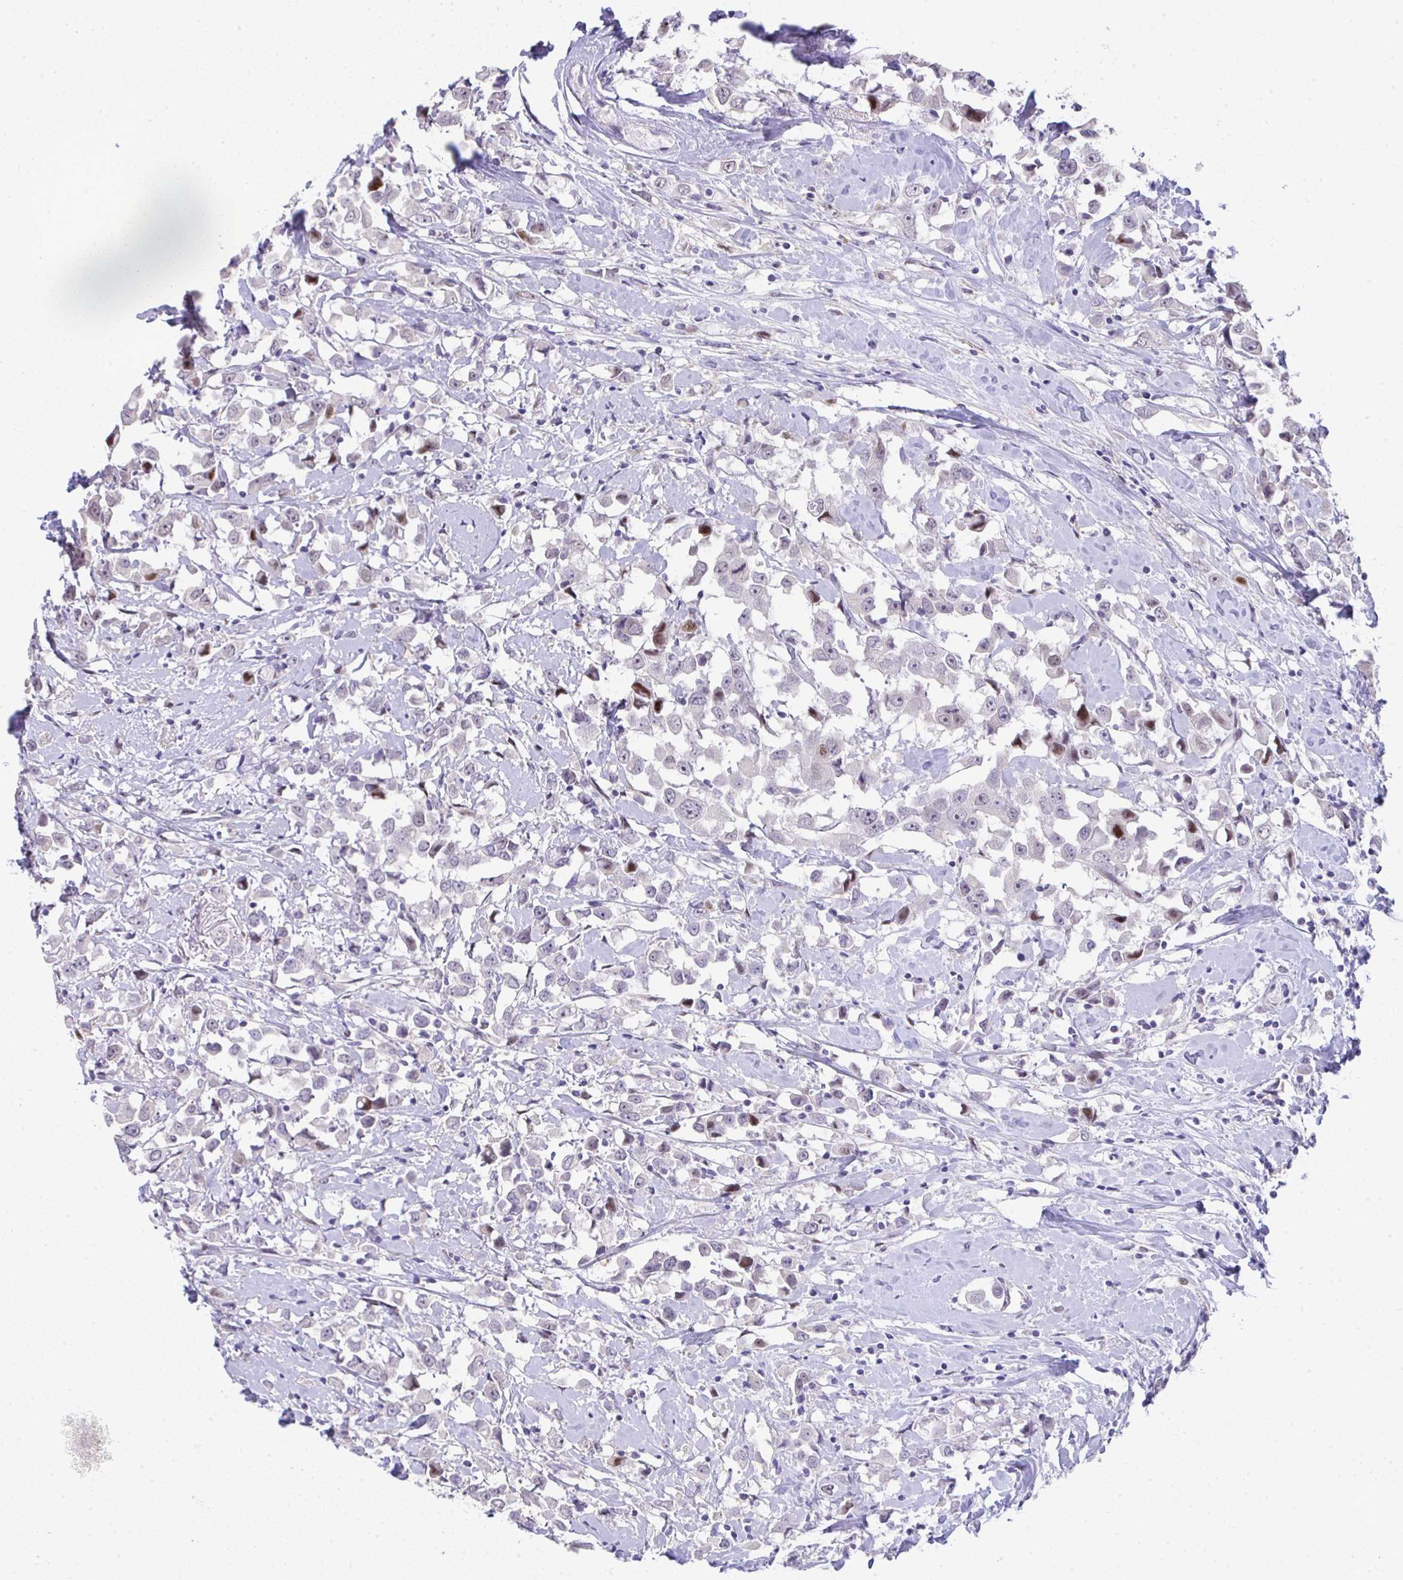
{"staining": {"intensity": "moderate", "quantity": "<25%", "location": "nuclear"}, "tissue": "breast cancer", "cell_type": "Tumor cells", "image_type": "cancer", "snomed": [{"axis": "morphology", "description": "Duct carcinoma"}, {"axis": "topography", "description": "Breast"}], "caption": "Protein expression analysis of breast cancer (invasive ductal carcinoma) exhibits moderate nuclear expression in about <25% of tumor cells.", "gene": "GALNT16", "patient": {"sex": "female", "age": 61}}